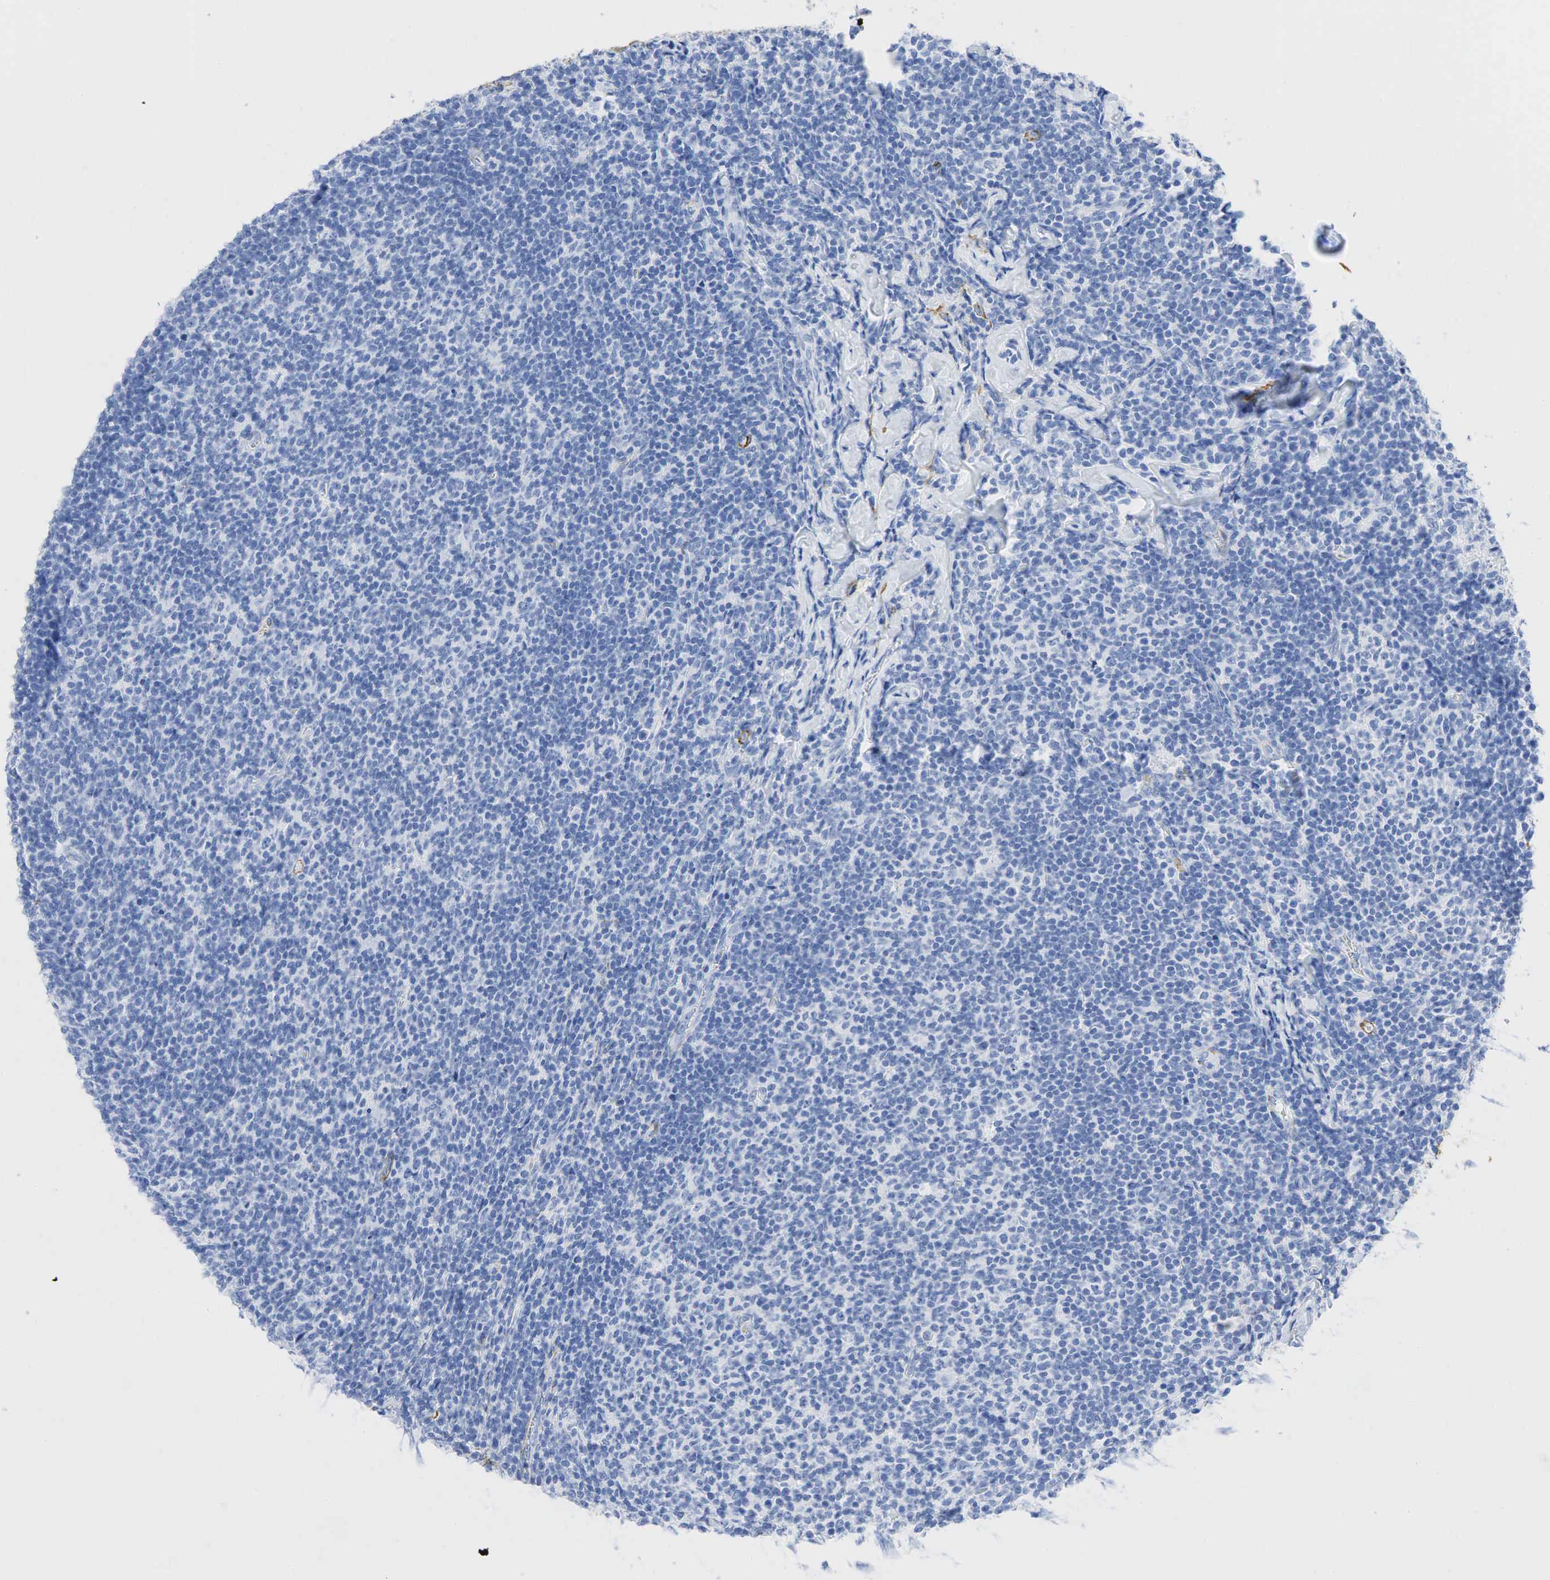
{"staining": {"intensity": "negative", "quantity": "none", "location": "none"}, "tissue": "lymphoma", "cell_type": "Tumor cells", "image_type": "cancer", "snomed": [{"axis": "morphology", "description": "Malignant lymphoma, non-Hodgkin's type, Low grade"}, {"axis": "topography", "description": "Lymph node"}], "caption": "The immunohistochemistry (IHC) image has no significant positivity in tumor cells of malignant lymphoma, non-Hodgkin's type (low-grade) tissue.", "gene": "ACTA1", "patient": {"sex": "male", "age": 74}}